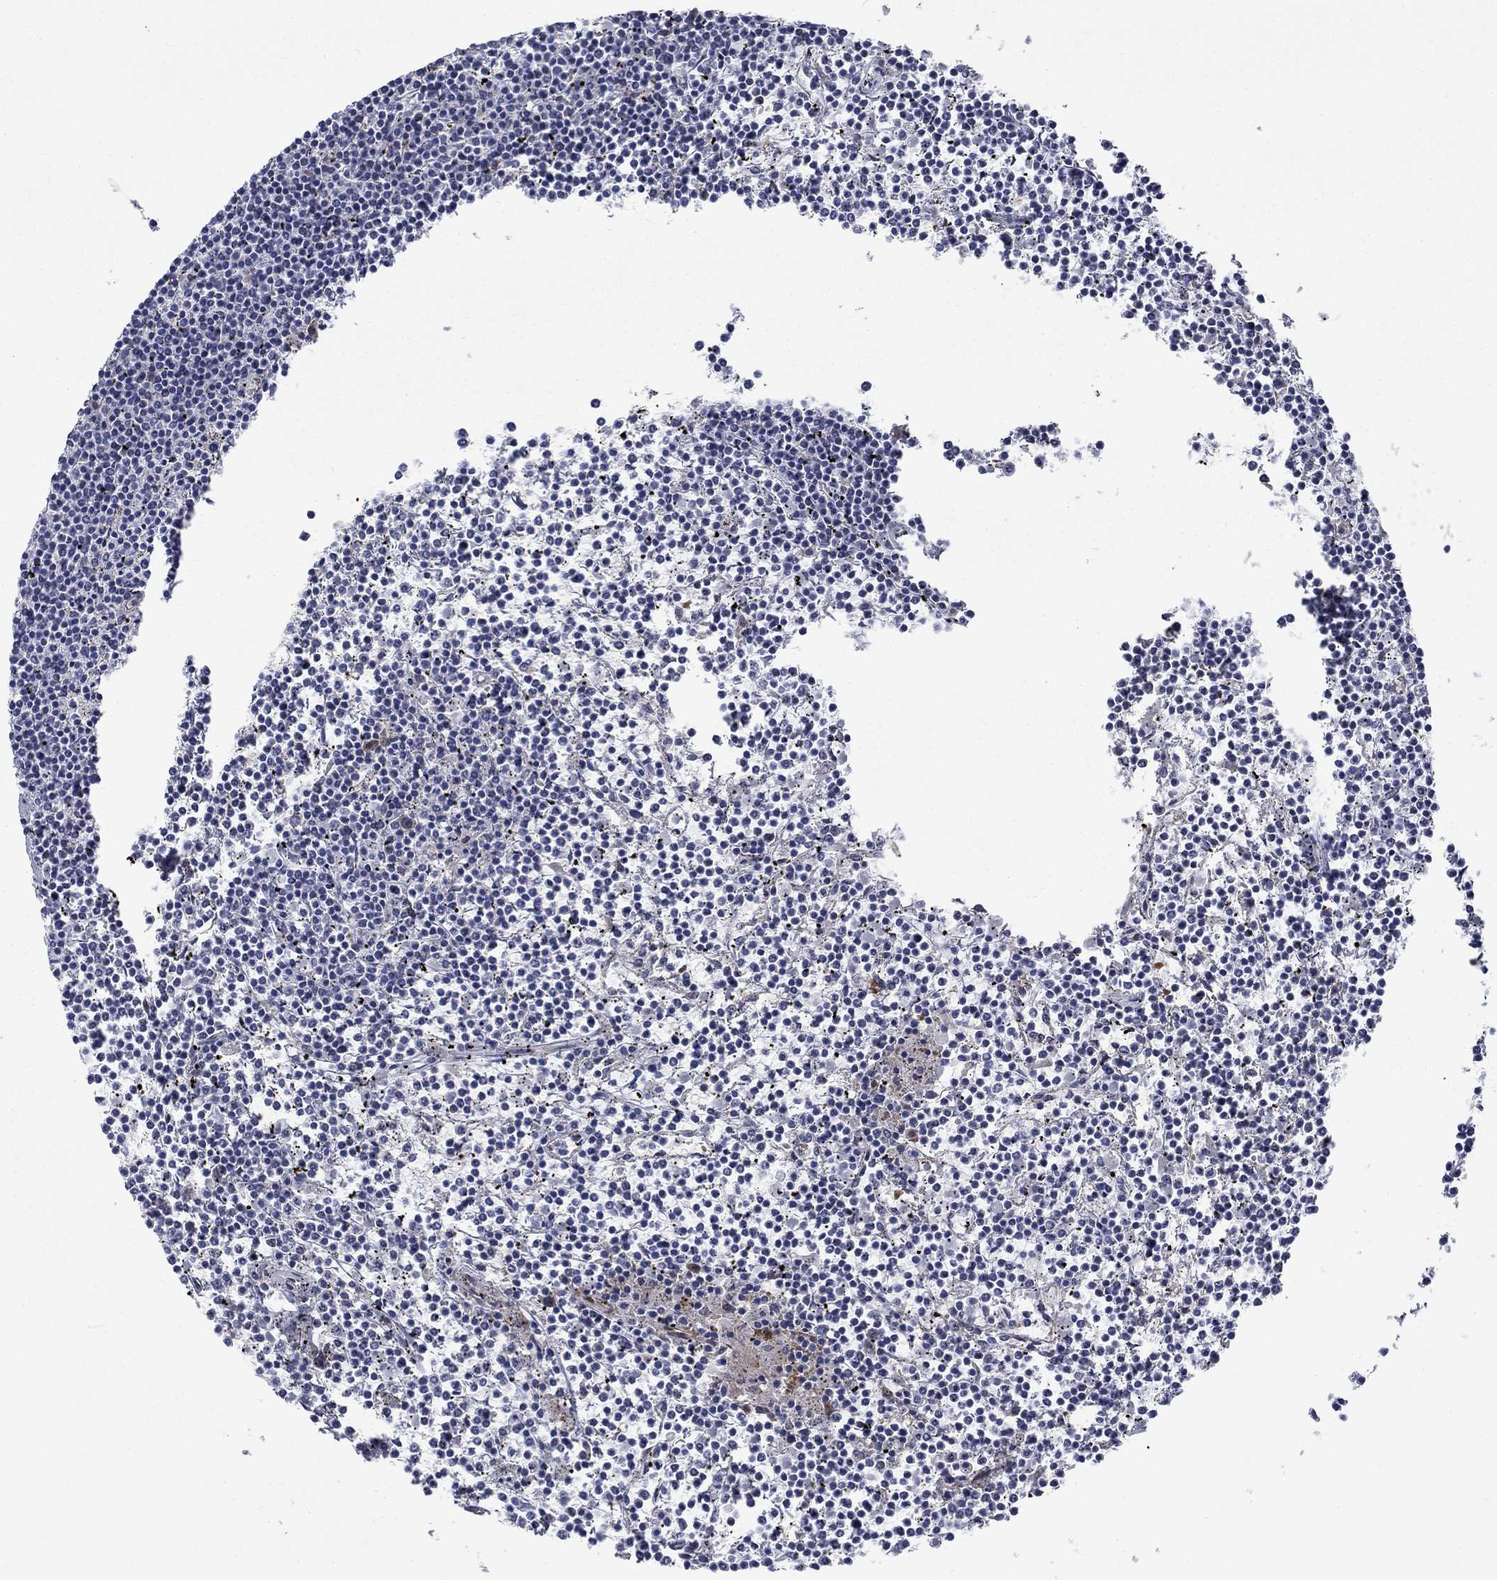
{"staining": {"intensity": "negative", "quantity": "none", "location": "none"}, "tissue": "lymphoma", "cell_type": "Tumor cells", "image_type": "cancer", "snomed": [{"axis": "morphology", "description": "Malignant lymphoma, non-Hodgkin's type, Low grade"}, {"axis": "topography", "description": "Spleen"}], "caption": "Lymphoma stained for a protein using immunohistochemistry displays no positivity tumor cells.", "gene": "FXR1", "patient": {"sex": "female", "age": 19}}